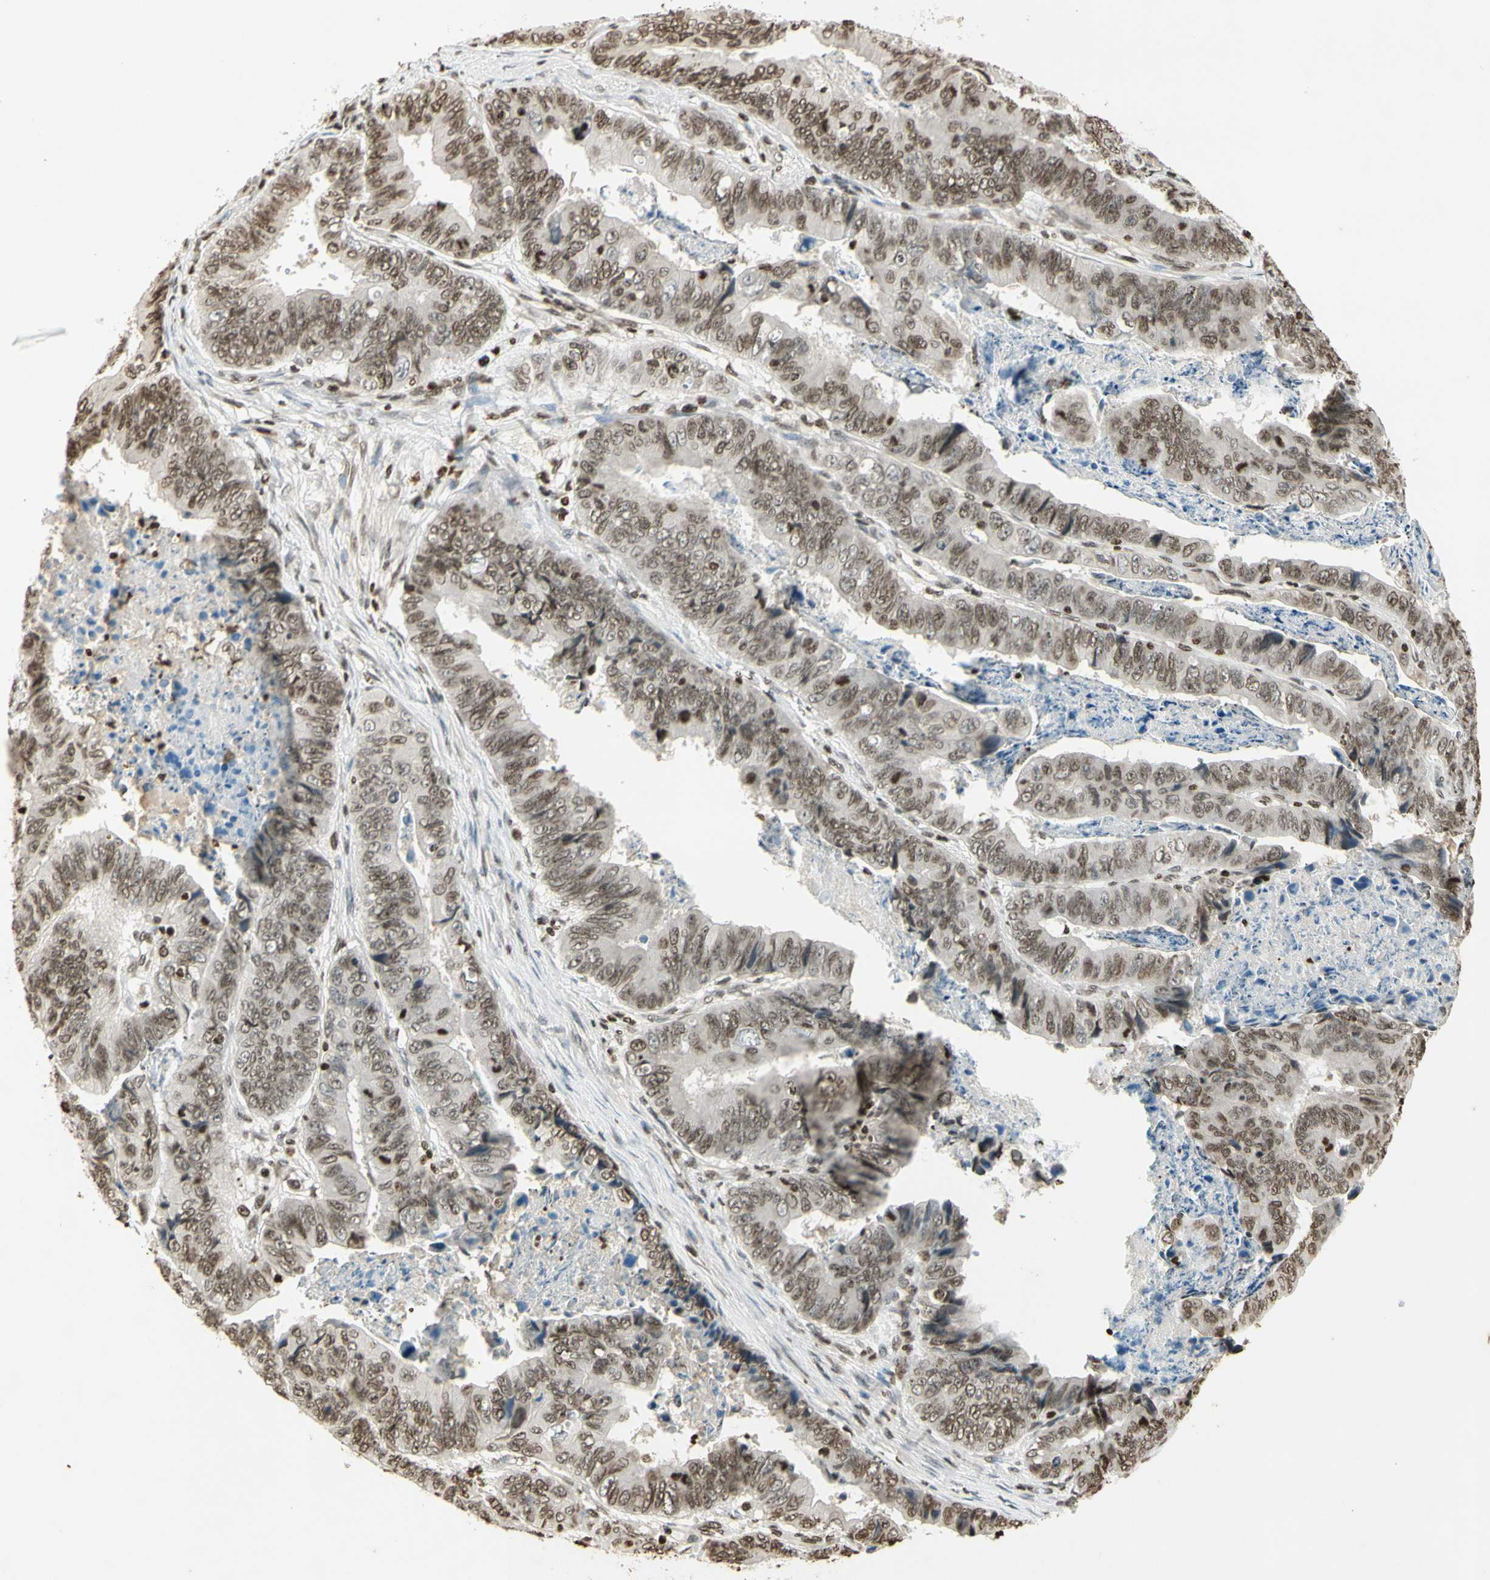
{"staining": {"intensity": "moderate", "quantity": "25%-75%", "location": "nuclear"}, "tissue": "stomach cancer", "cell_type": "Tumor cells", "image_type": "cancer", "snomed": [{"axis": "morphology", "description": "Adenocarcinoma, NOS"}, {"axis": "topography", "description": "Stomach, lower"}], "caption": "This photomicrograph demonstrates immunohistochemistry (IHC) staining of human adenocarcinoma (stomach), with medium moderate nuclear positivity in approximately 25%-75% of tumor cells.", "gene": "RORA", "patient": {"sex": "male", "age": 77}}